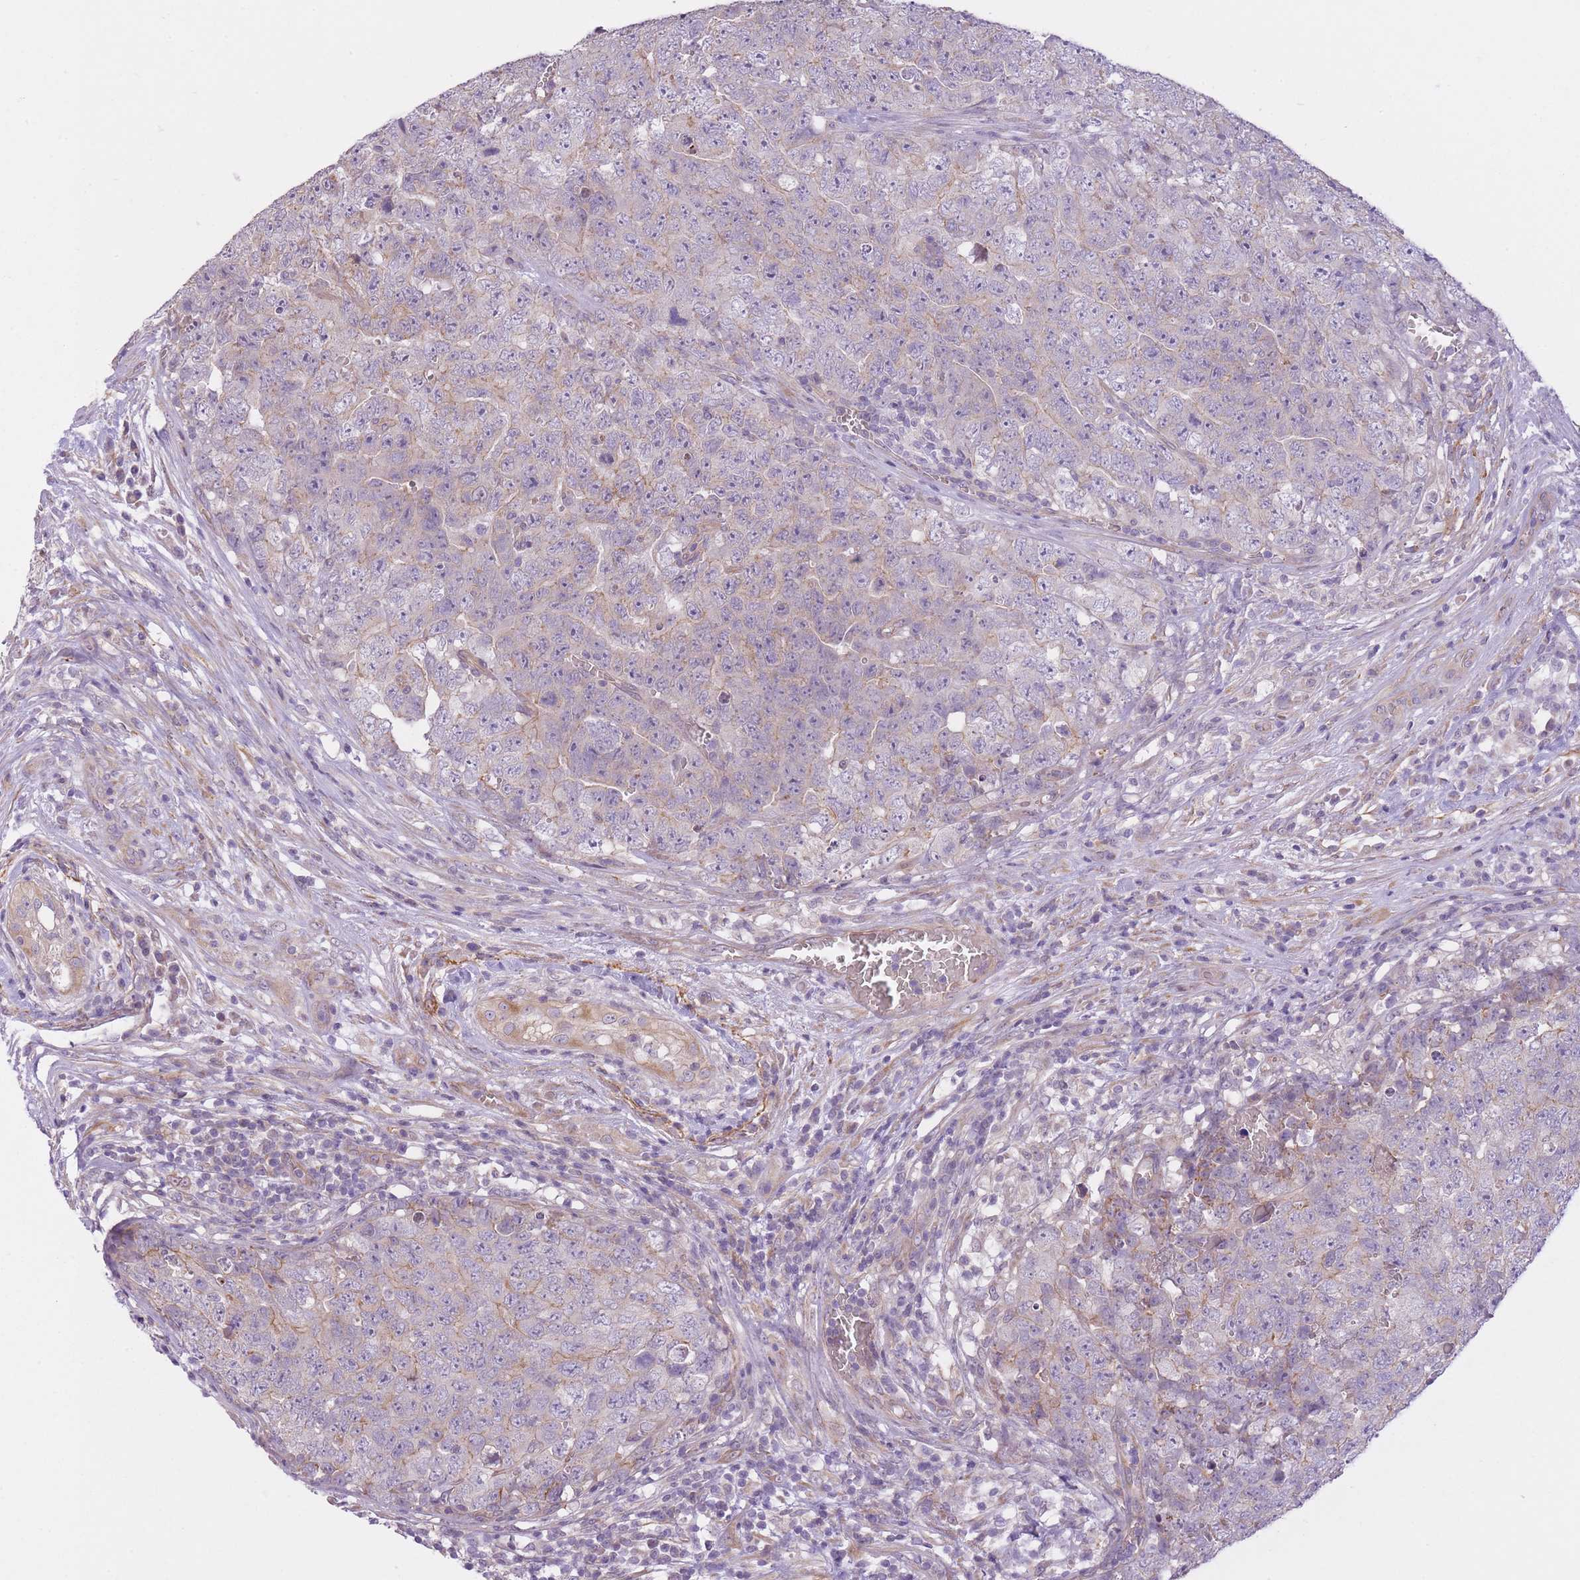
{"staining": {"intensity": "weak", "quantity": "25%-75%", "location": "cytoplasmic/membranous"}, "tissue": "testis cancer", "cell_type": "Tumor cells", "image_type": "cancer", "snomed": [{"axis": "morphology", "description": "Seminoma, NOS"}, {"axis": "morphology", "description": "Teratoma, malignant, NOS"}, {"axis": "topography", "description": "Testis"}], "caption": "This photomicrograph demonstrates immunohistochemistry staining of testis cancer, with low weak cytoplasmic/membranous staining in about 25%-75% of tumor cells.", "gene": "REV1", "patient": {"sex": "male", "age": 34}}